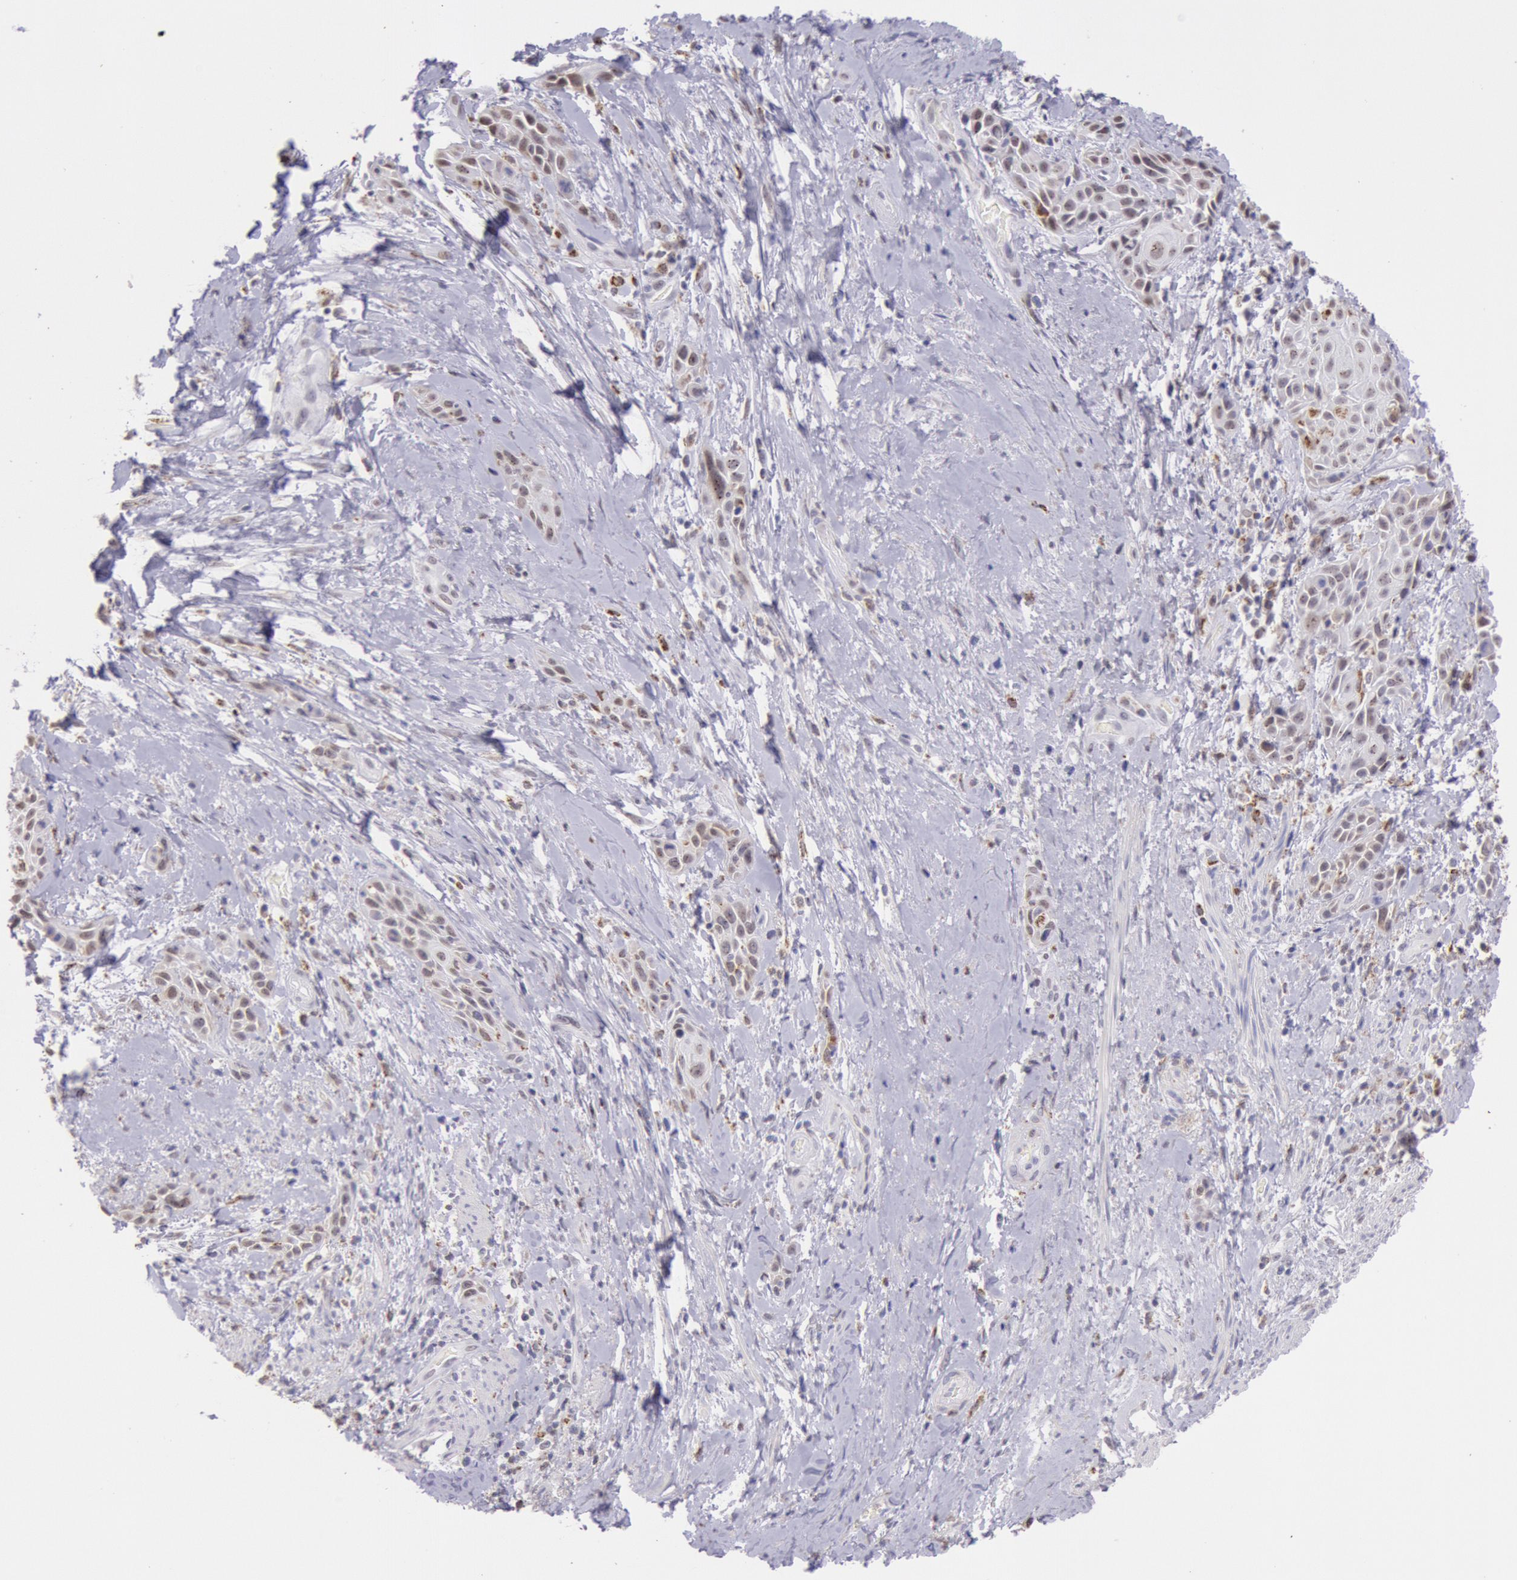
{"staining": {"intensity": "moderate", "quantity": "25%-75%", "location": "cytoplasmic/membranous,nuclear"}, "tissue": "skin cancer", "cell_type": "Tumor cells", "image_type": "cancer", "snomed": [{"axis": "morphology", "description": "Squamous cell carcinoma, NOS"}, {"axis": "topography", "description": "Skin"}, {"axis": "topography", "description": "Anal"}], "caption": "This image demonstrates immunohistochemistry staining of human squamous cell carcinoma (skin), with medium moderate cytoplasmic/membranous and nuclear expression in approximately 25%-75% of tumor cells.", "gene": "FRMD6", "patient": {"sex": "male", "age": 64}}